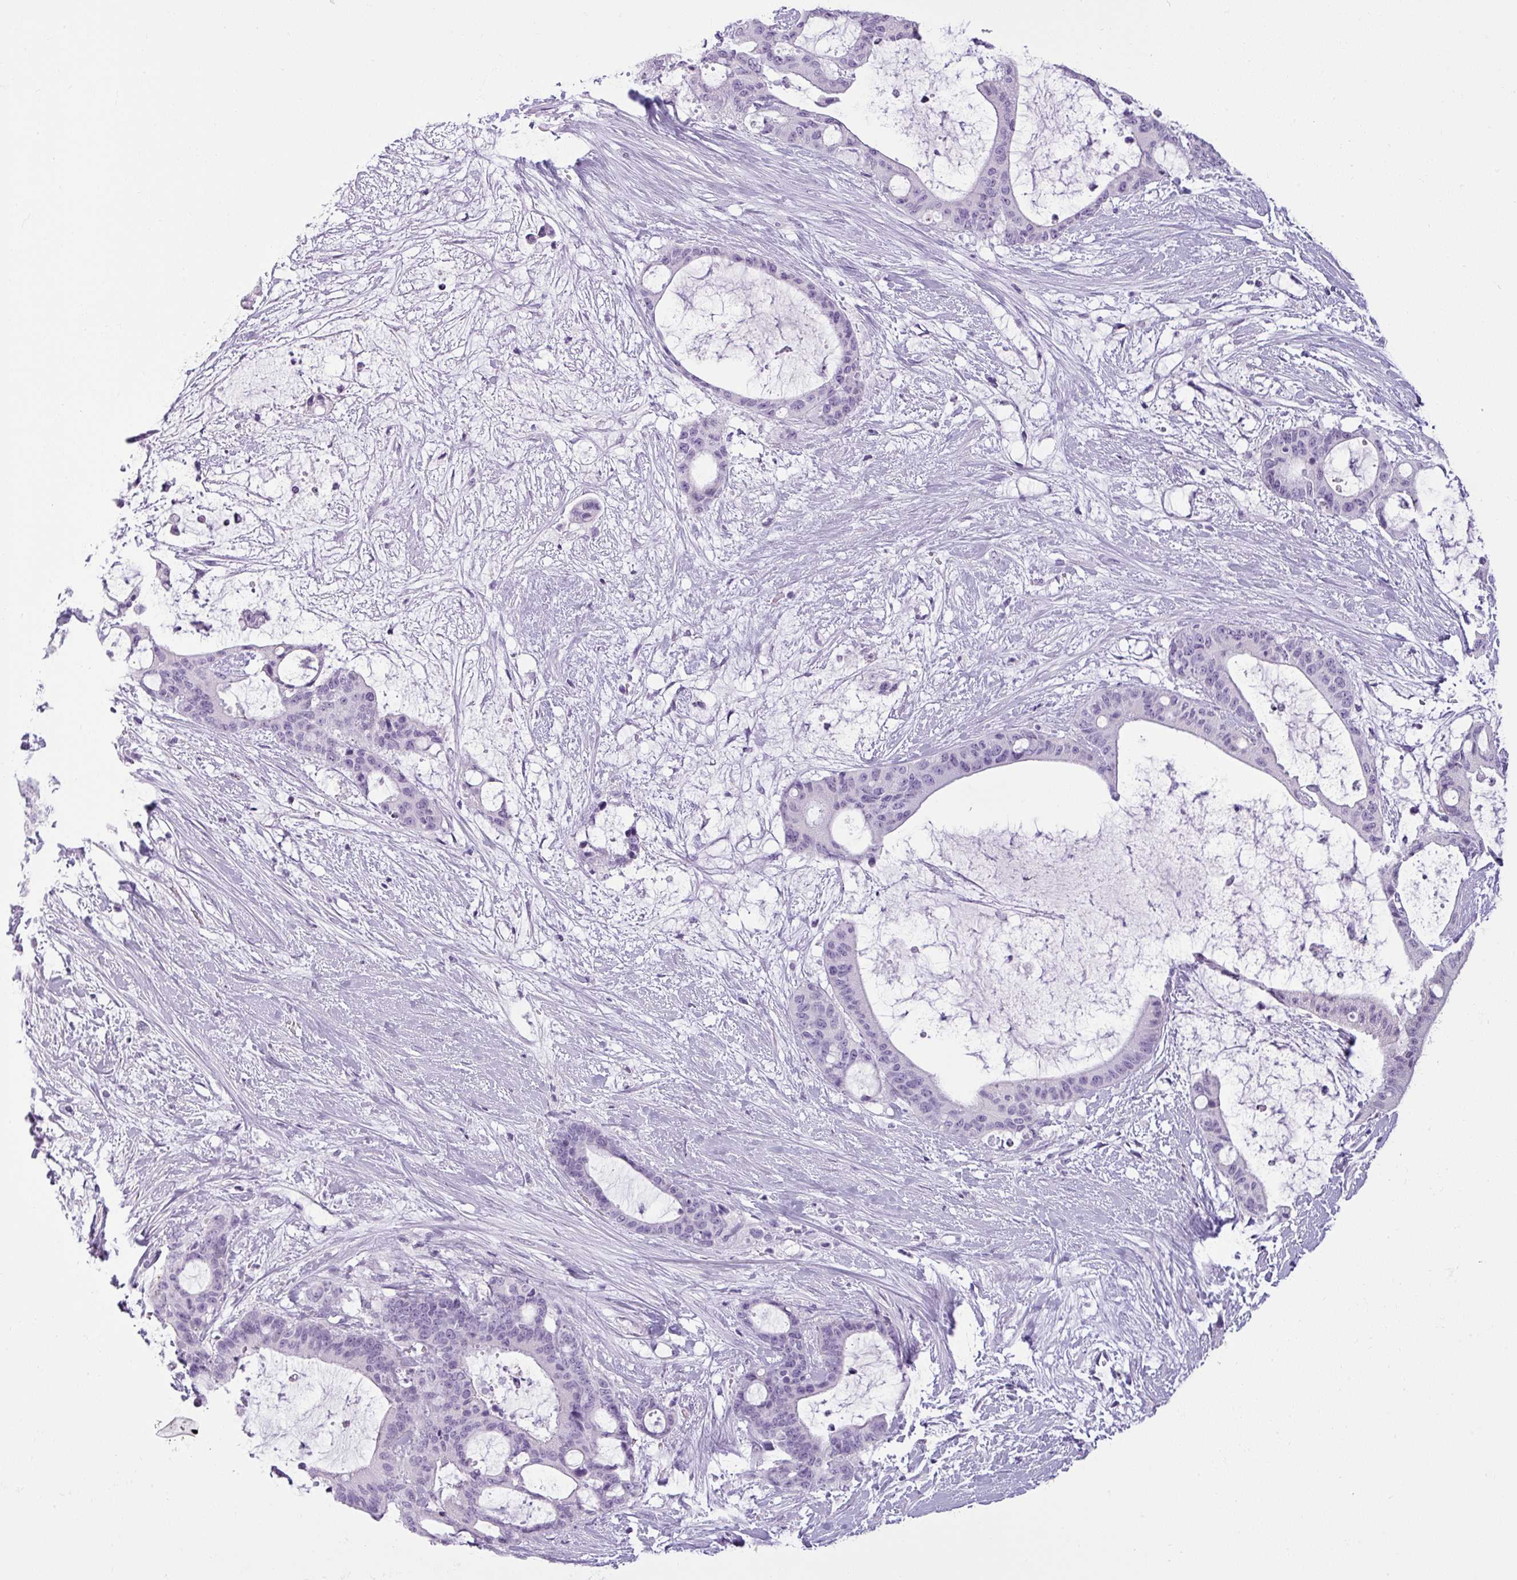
{"staining": {"intensity": "negative", "quantity": "none", "location": "none"}, "tissue": "liver cancer", "cell_type": "Tumor cells", "image_type": "cancer", "snomed": [{"axis": "morphology", "description": "Normal tissue, NOS"}, {"axis": "morphology", "description": "Cholangiocarcinoma"}, {"axis": "topography", "description": "Liver"}, {"axis": "topography", "description": "Peripheral nerve tissue"}], "caption": "A histopathology image of human liver cancer is negative for staining in tumor cells.", "gene": "CDH16", "patient": {"sex": "female", "age": 73}}